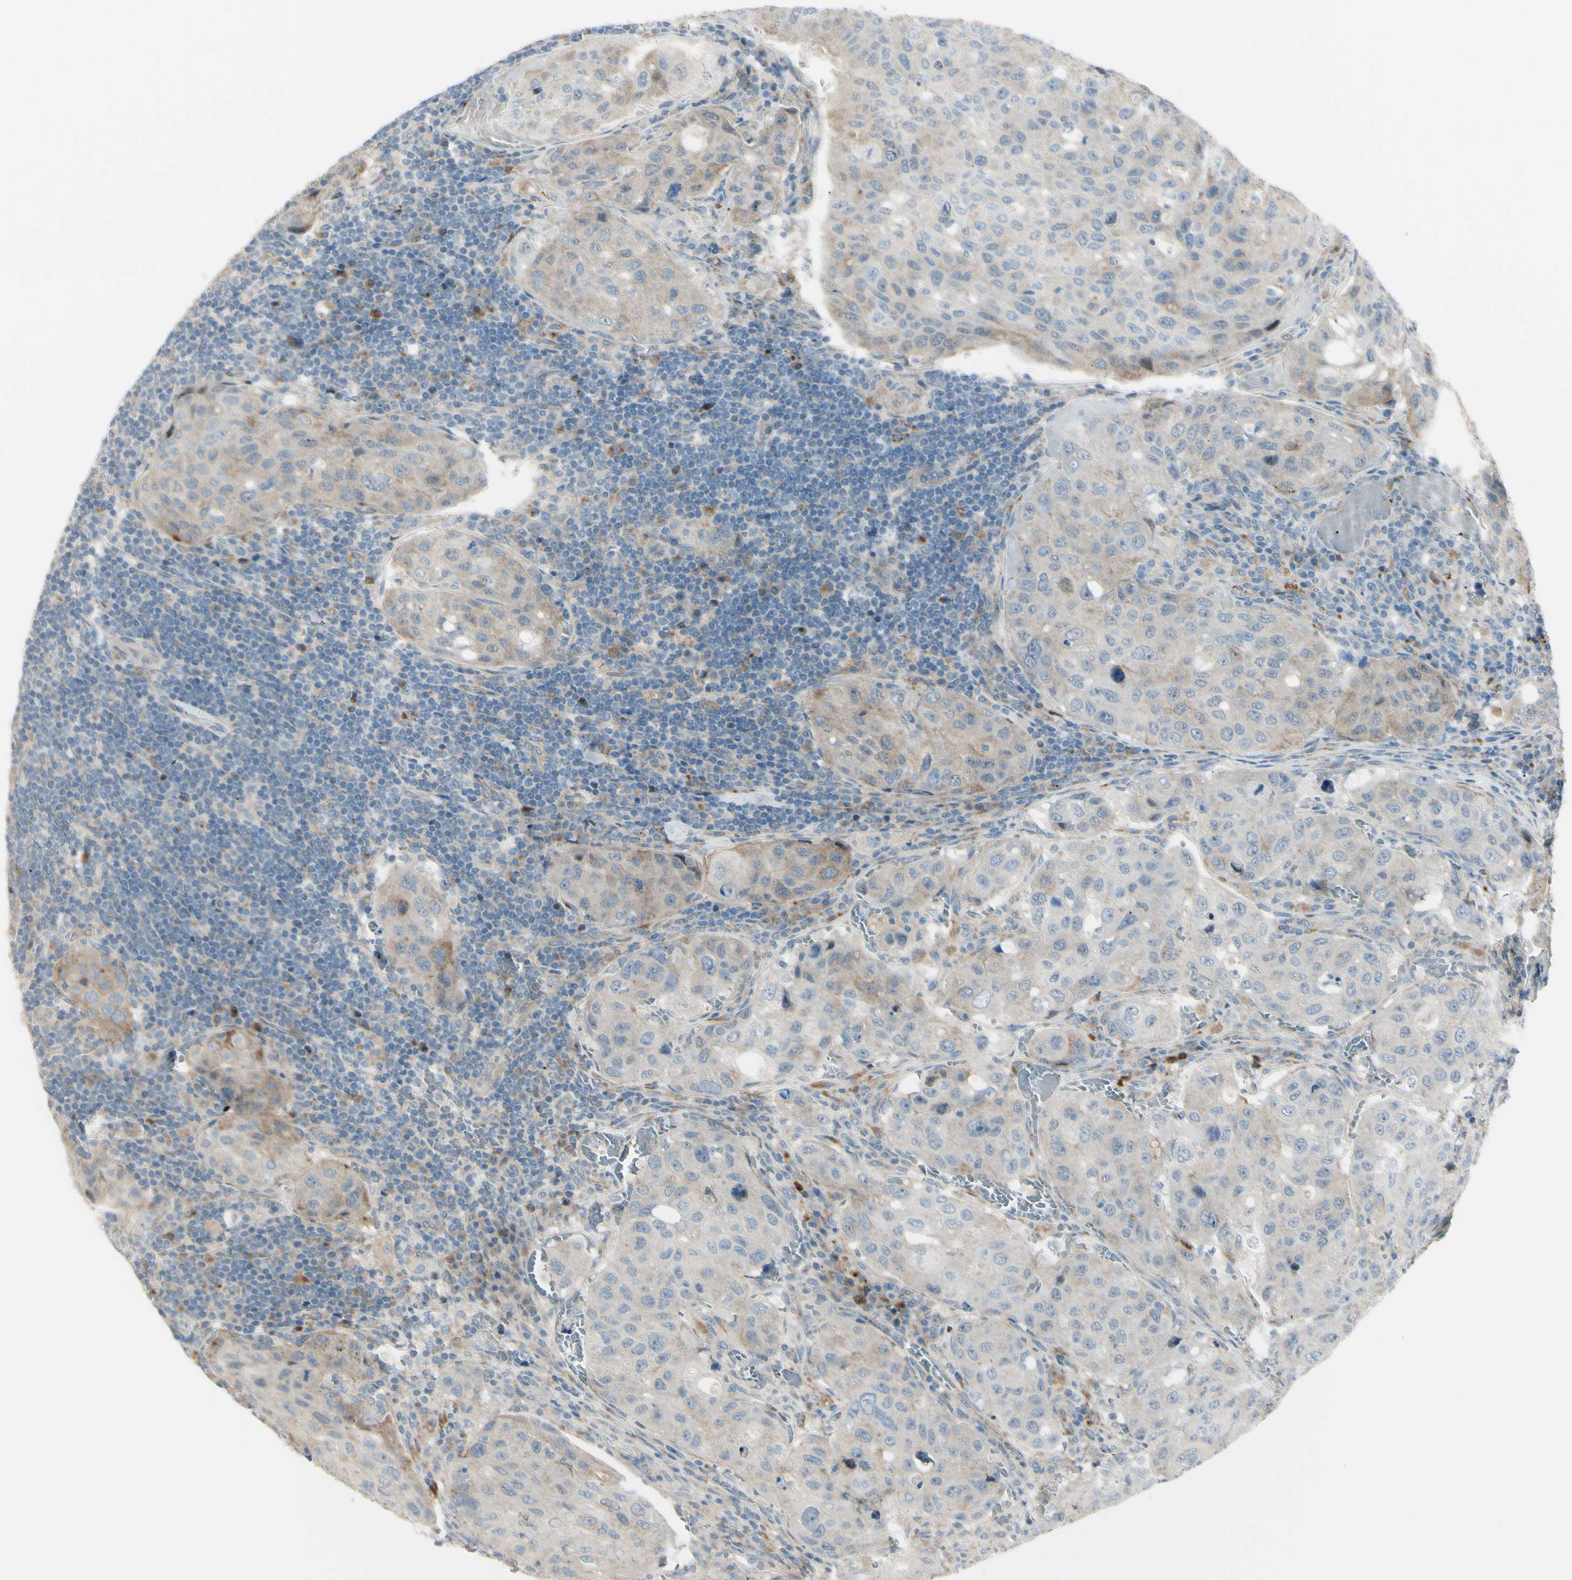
{"staining": {"intensity": "weak", "quantity": "25%-75%", "location": "cytoplasmic/membranous"}, "tissue": "urothelial cancer", "cell_type": "Tumor cells", "image_type": "cancer", "snomed": [{"axis": "morphology", "description": "Urothelial carcinoma, High grade"}, {"axis": "topography", "description": "Lymph node"}, {"axis": "topography", "description": "Urinary bladder"}], "caption": "The image displays immunohistochemical staining of urothelial cancer. There is weak cytoplasmic/membranous positivity is present in about 25%-75% of tumor cells.", "gene": "LMTK2", "patient": {"sex": "male", "age": 51}}